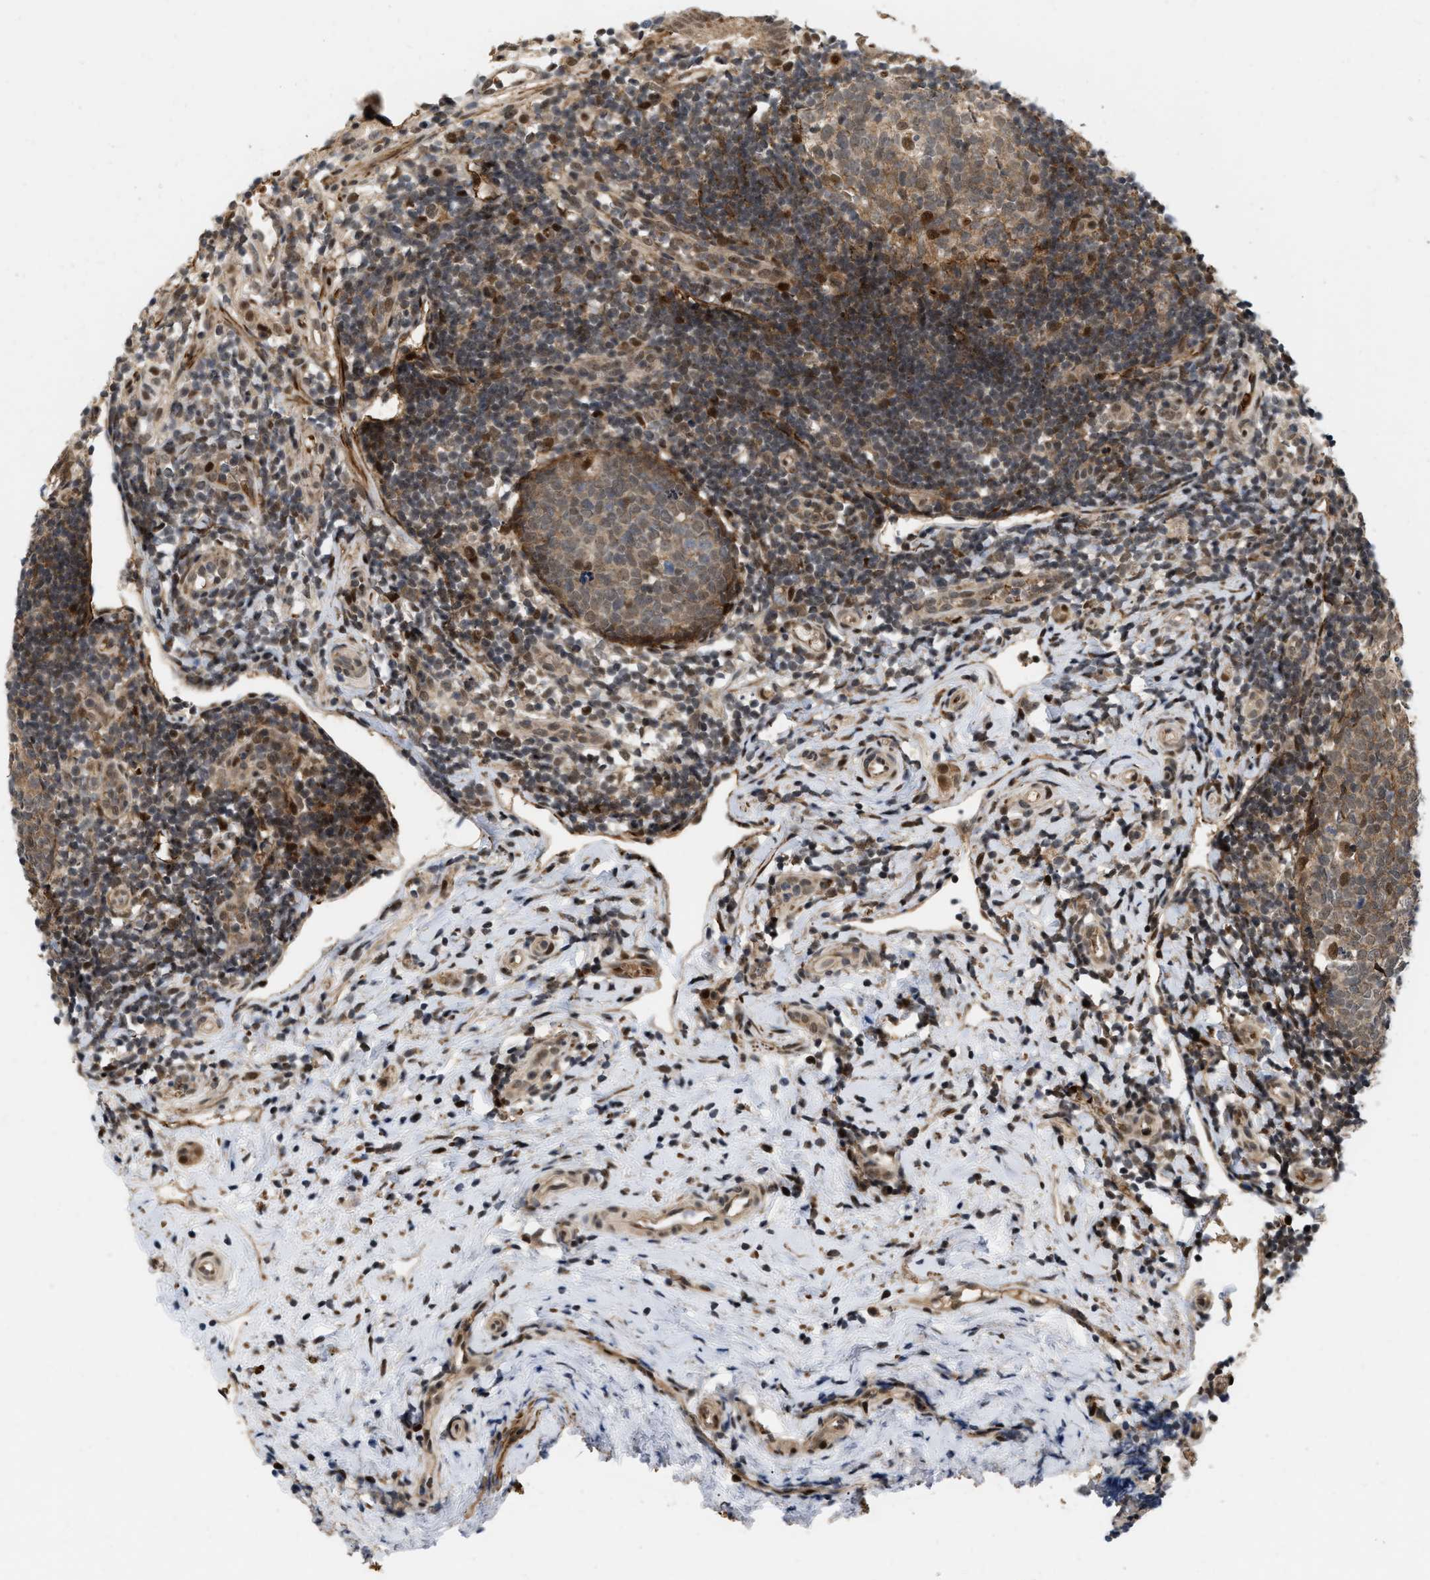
{"staining": {"intensity": "strong", "quantity": ">75%", "location": "cytoplasmic/membranous,nuclear"}, "tissue": "appendix", "cell_type": "Glandular cells", "image_type": "normal", "snomed": [{"axis": "morphology", "description": "Normal tissue, NOS"}, {"axis": "topography", "description": "Appendix"}], "caption": "This photomicrograph exhibits IHC staining of unremarkable human appendix, with high strong cytoplasmic/membranous,nuclear positivity in approximately >75% of glandular cells.", "gene": "ANKRD11", "patient": {"sex": "female", "age": 20}}